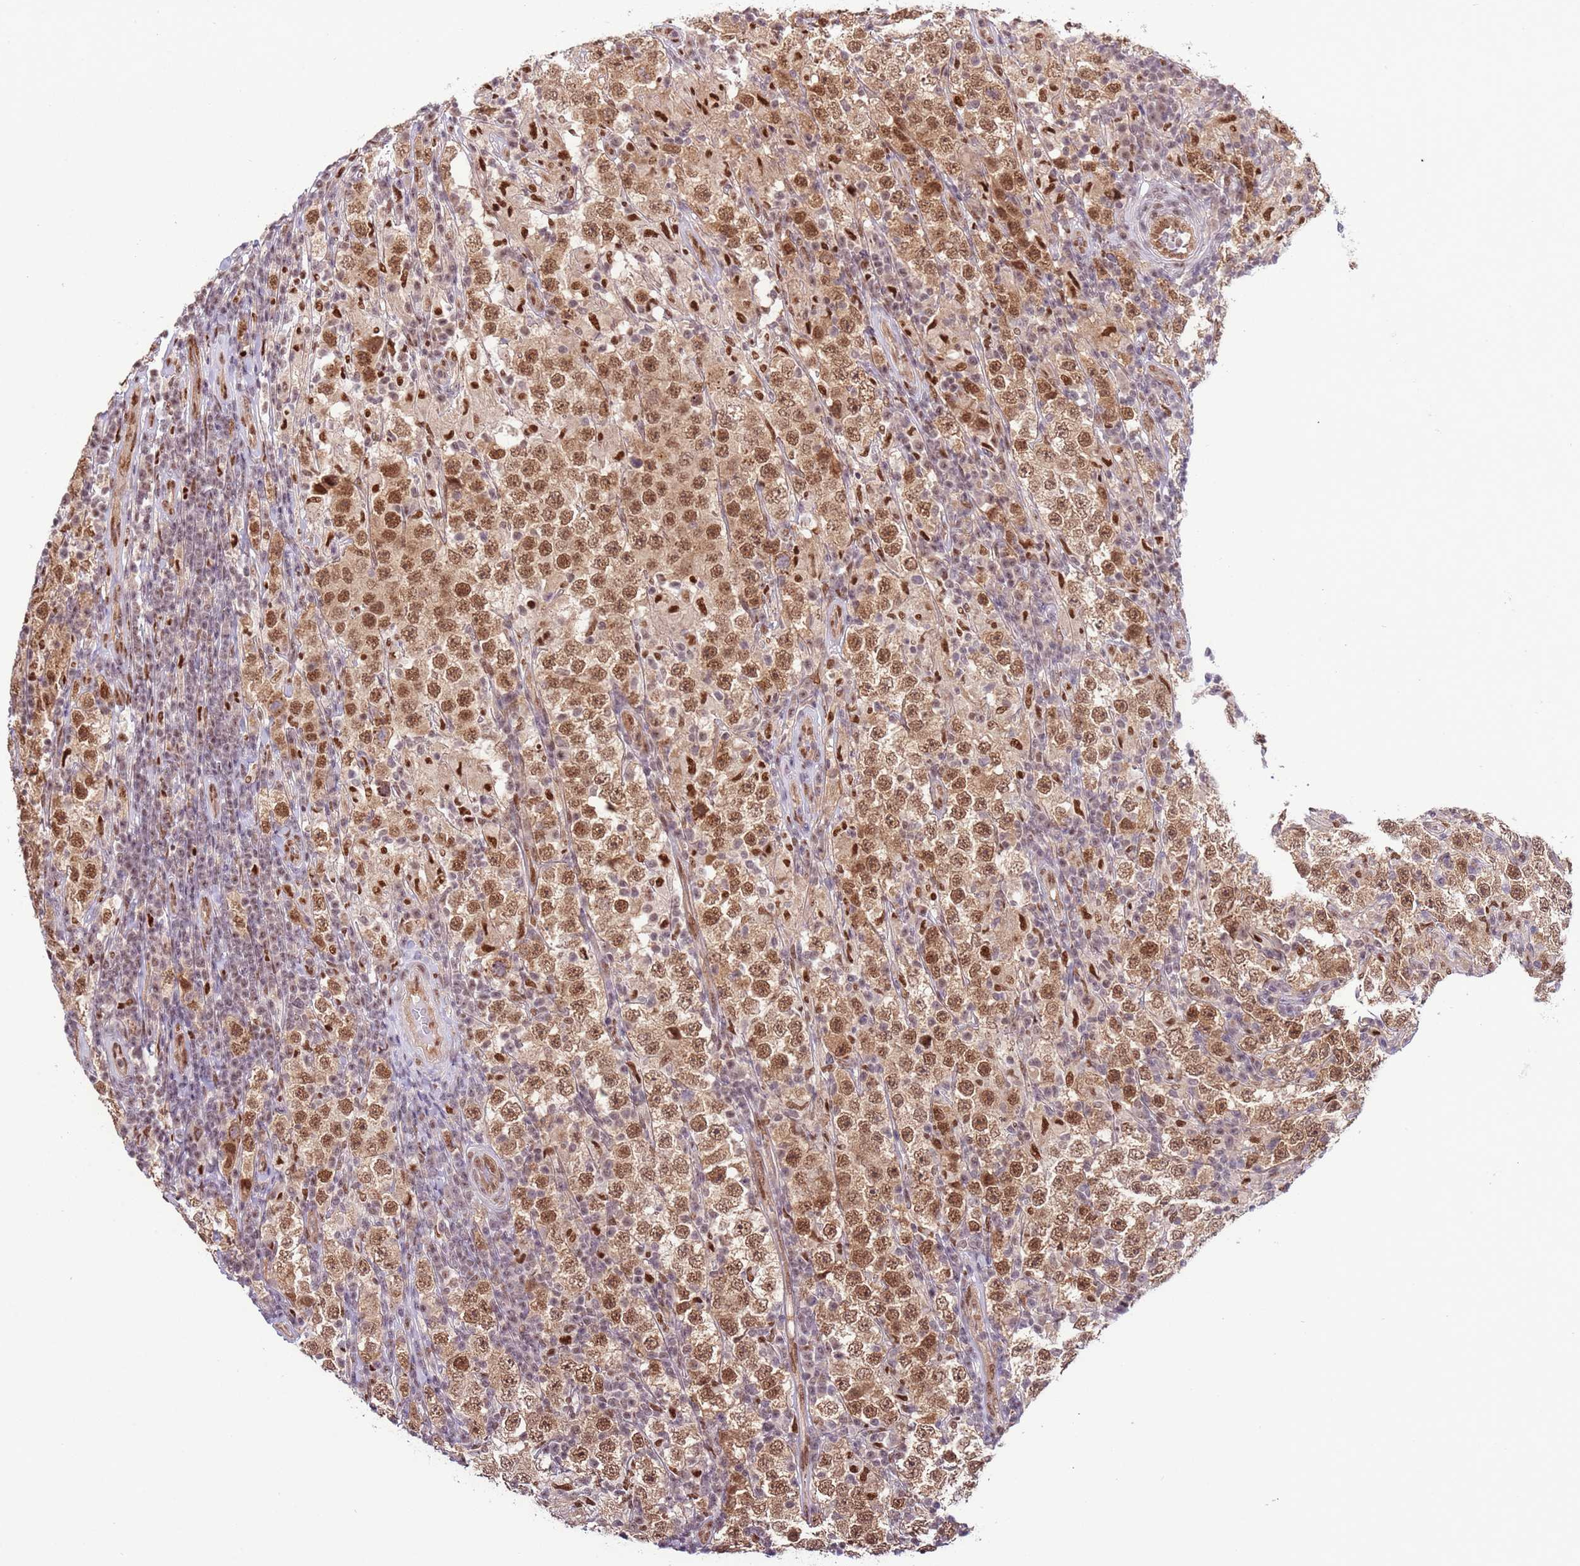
{"staining": {"intensity": "moderate", "quantity": ">75%", "location": "nuclear"}, "tissue": "testis cancer", "cell_type": "Tumor cells", "image_type": "cancer", "snomed": [{"axis": "morphology", "description": "Normal tissue, NOS"}, {"axis": "morphology", "description": "Urothelial carcinoma, High grade"}, {"axis": "morphology", "description": "Seminoma, NOS"}, {"axis": "morphology", "description": "Carcinoma, Embryonal, NOS"}, {"axis": "topography", "description": "Urinary bladder"}, {"axis": "topography", "description": "Testis"}], "caption": "Immunohistochemistry (IHC) of human testis cancer reveals medium levels of moderate nuclear staining in approximately >75% of tumor cells.", "gene": "PRPF6", "patient": {"sex": "male", "age": 41}}